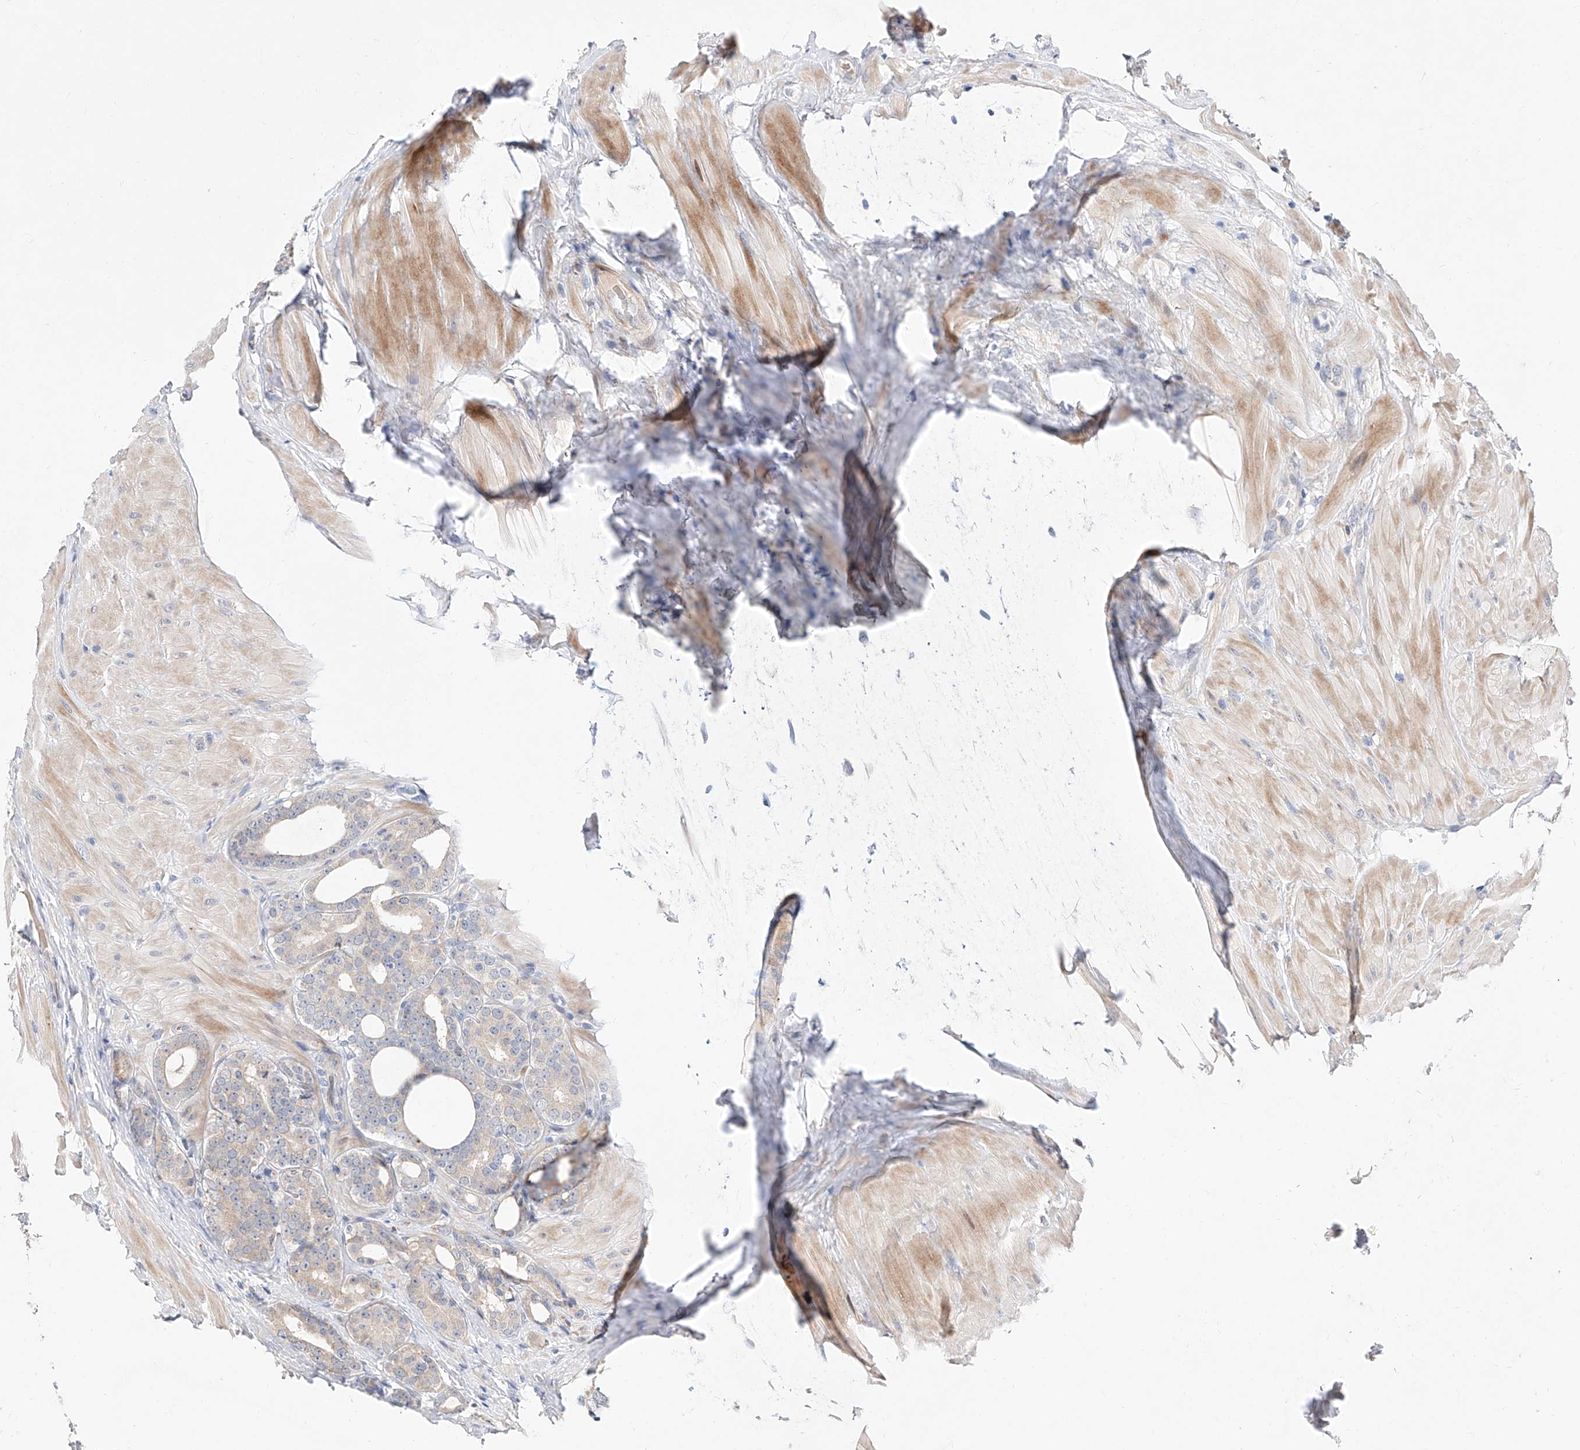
{"staining": {"intensity": "negative", "quantity": "none", "location": "none"}, "tissue": "prostate cancer", "cell_type": "Tumor cells", "image_type": "cancer", "snomed": [{"axis": "morphology", "description": "Adenocarcinoma, High grade"}, {"axis": "topography", "description": "Prostate"}], "caption": "DAB (3,3'-diaminobenzidine) immunohistochemical staining of prostate cancer demonstrates no significant expression in tumor cells.", "gene": "FUCA2", "patient": {"sex": "male", "age": 56}}